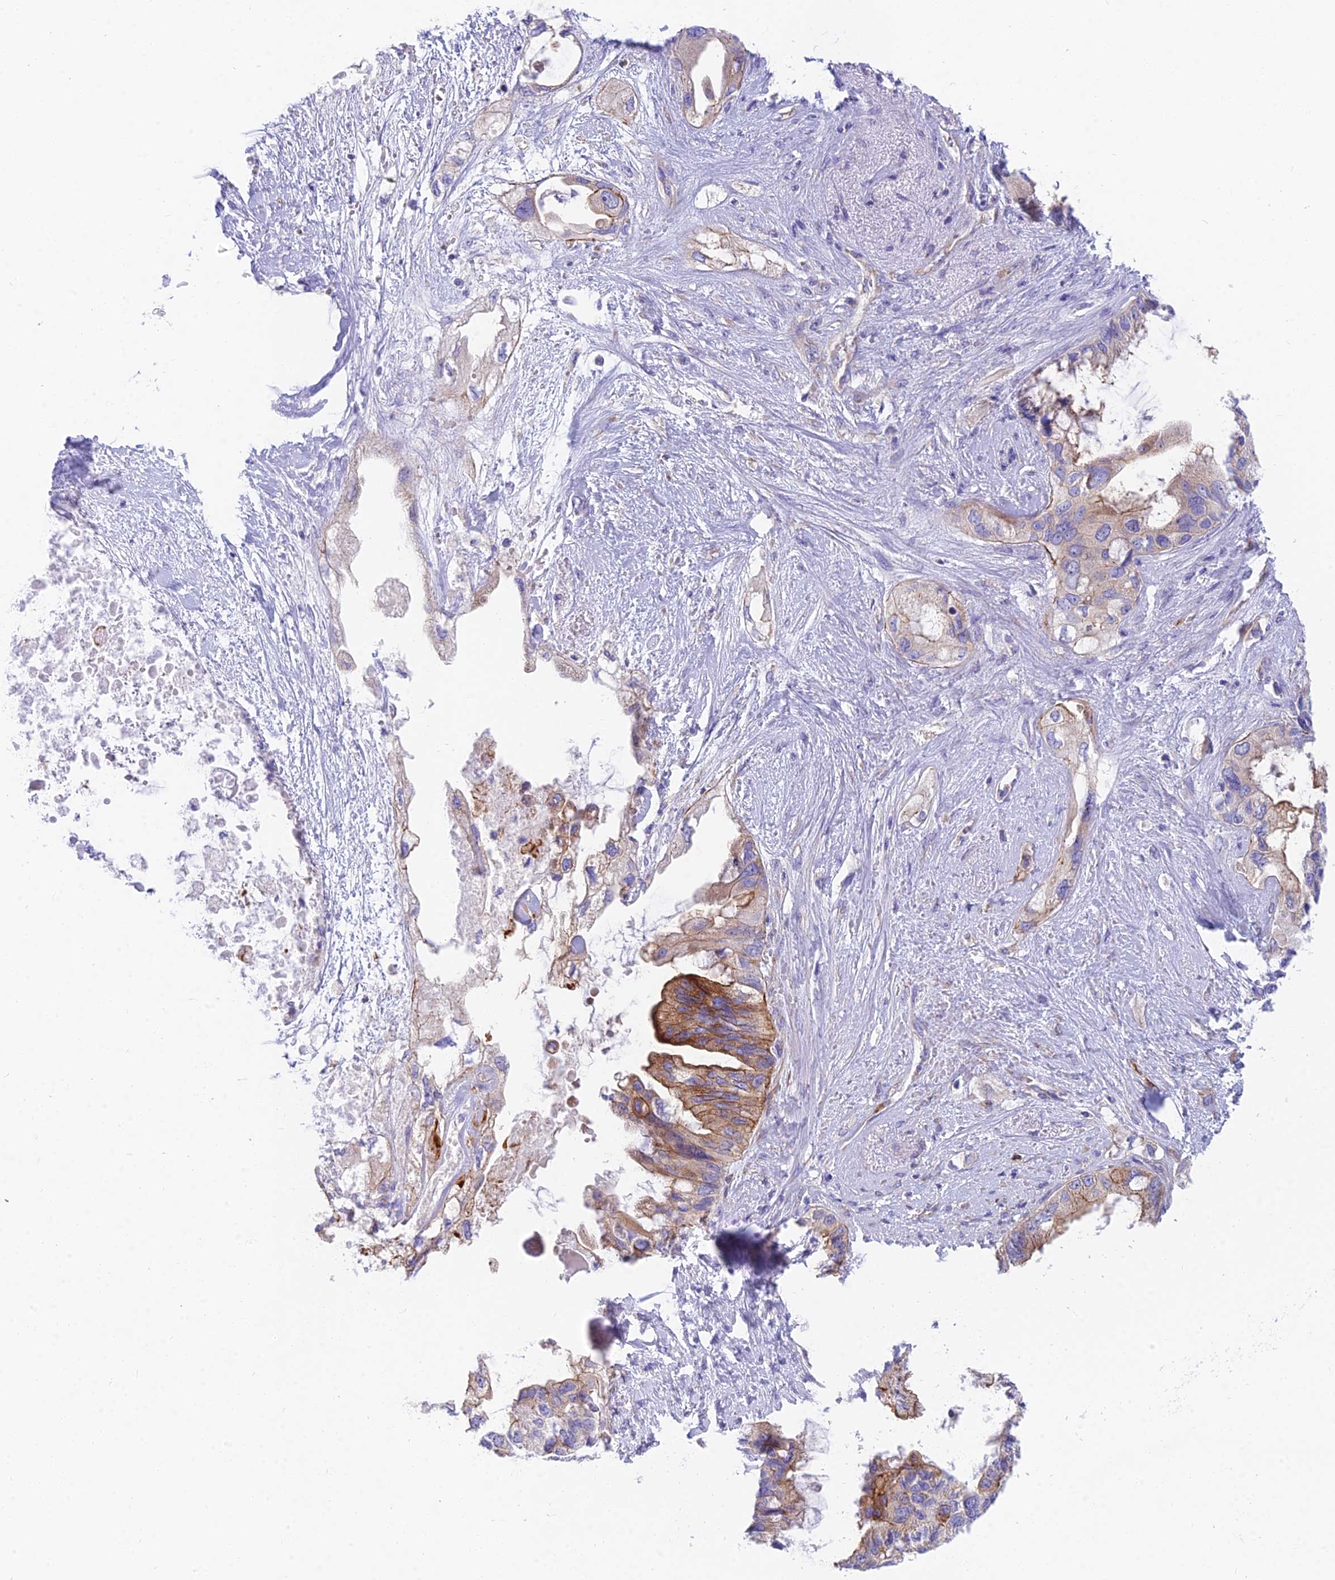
{"staining": {"intensity": "moderate", "quantity": "25%-75%", "location": "cytoplasmic/membranous"}, "tissue": "pancreatic cancer", "cell_type": "Tumor cells", "image_type": "cancer", "snomed": [{"axis": "morphology", "description": "Adenocarcinoma, NOS"}, {"axis": "topography", "description": "Pancreas"}], "caption": "Pancreatic adenocarcinoma tissue demonstrates moderate cytoplasmic/membranous staining in approximately 25%-75% of tumor cells", "gene": "MVB12A", "patient": {"sex": "female", "age": 56}}